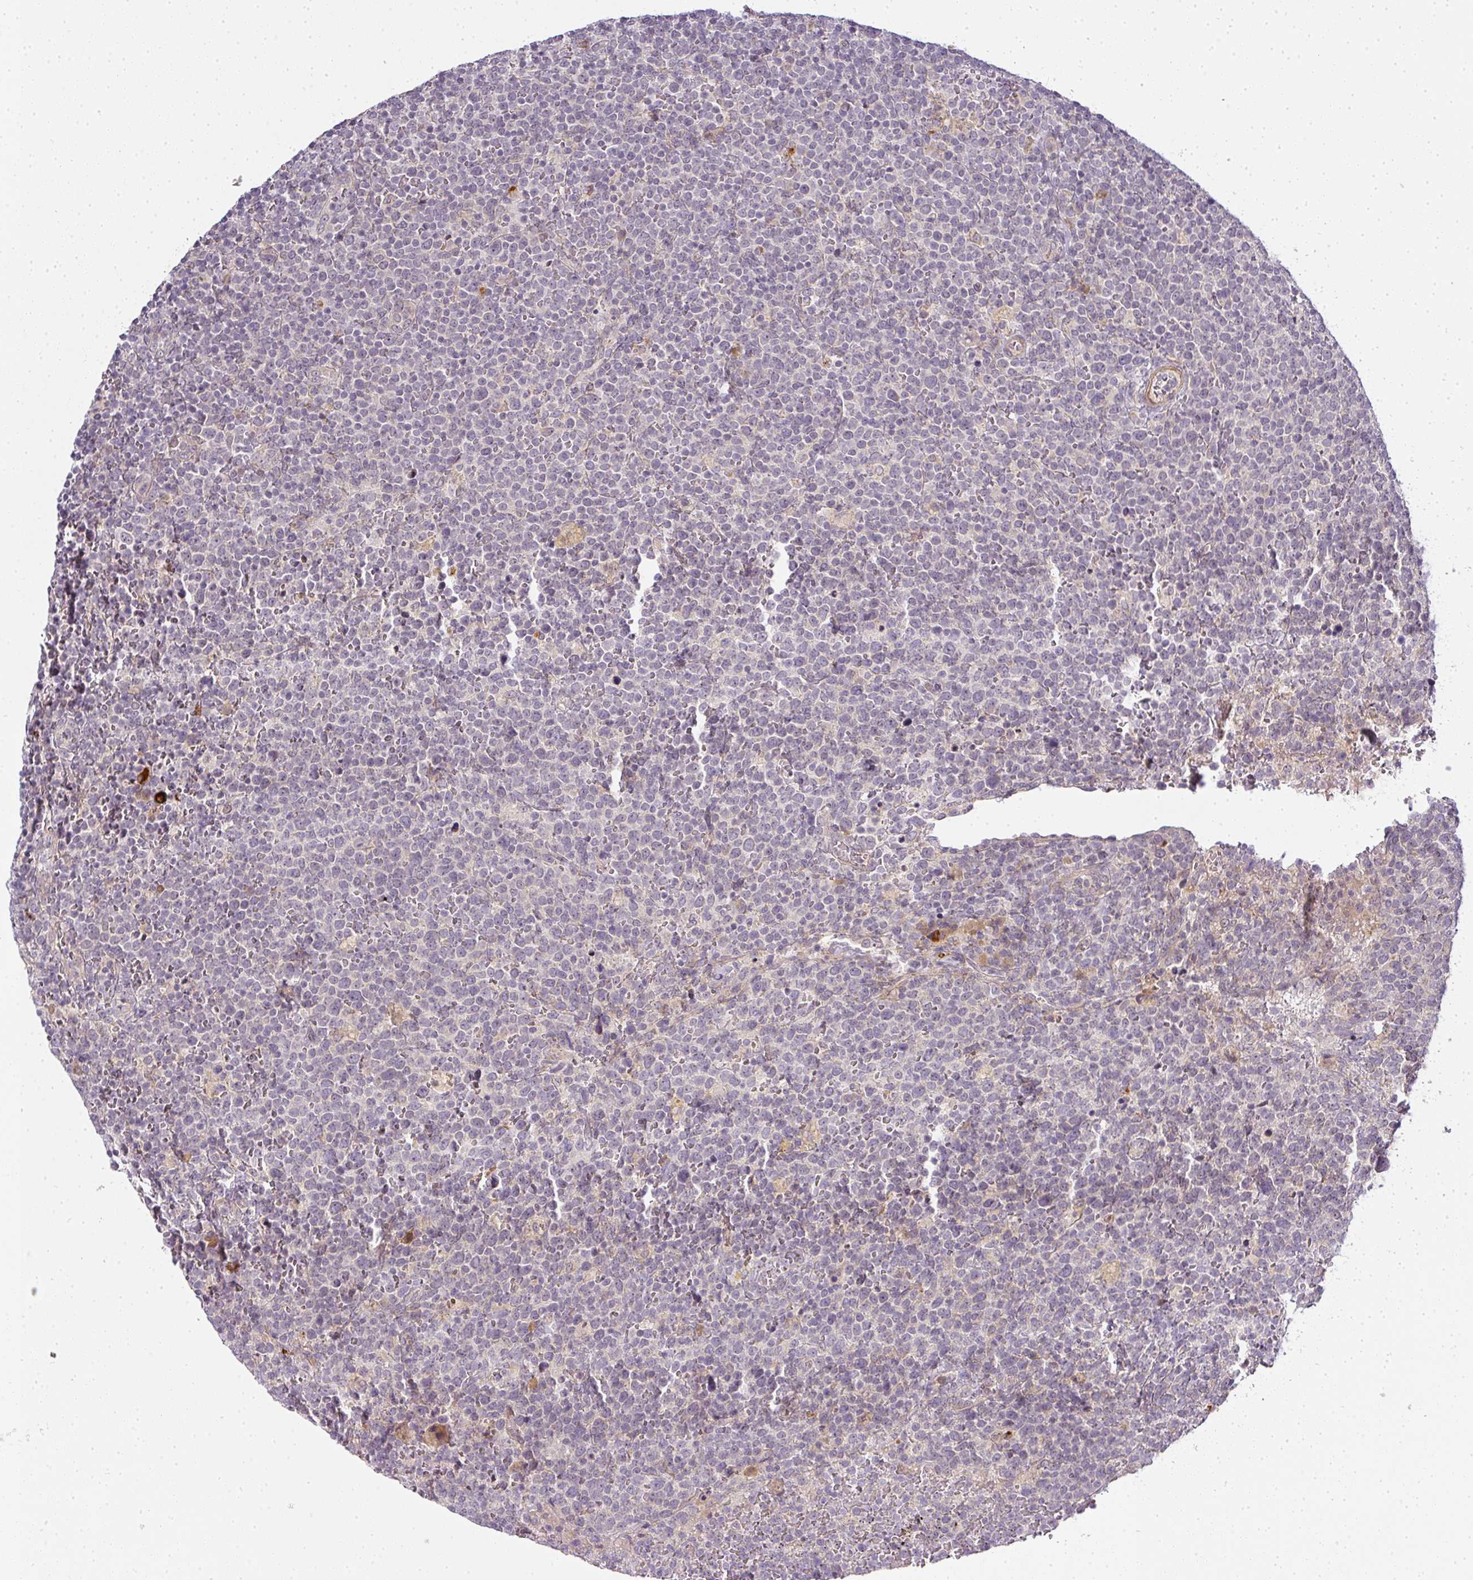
{"staining": {"intensity": "negative", "quantity": "none", "location": "none"}, "tissue": "lymphoma", "cell_type": "Tumor cells", "image_type": "cancer", "snomed": [{"axis": "morphology", "description": "Malignant lymphoma, non-Hodgkin's type, High grade"}, {"axis": "topography", "description": "Lymph node"}], "caption": "This is an immunohistochemistry (IHC) image of lymphoma. There is no expression in tumor cells.", "gene": "MED19", "patient": {"sex": "male", "age": 61}}